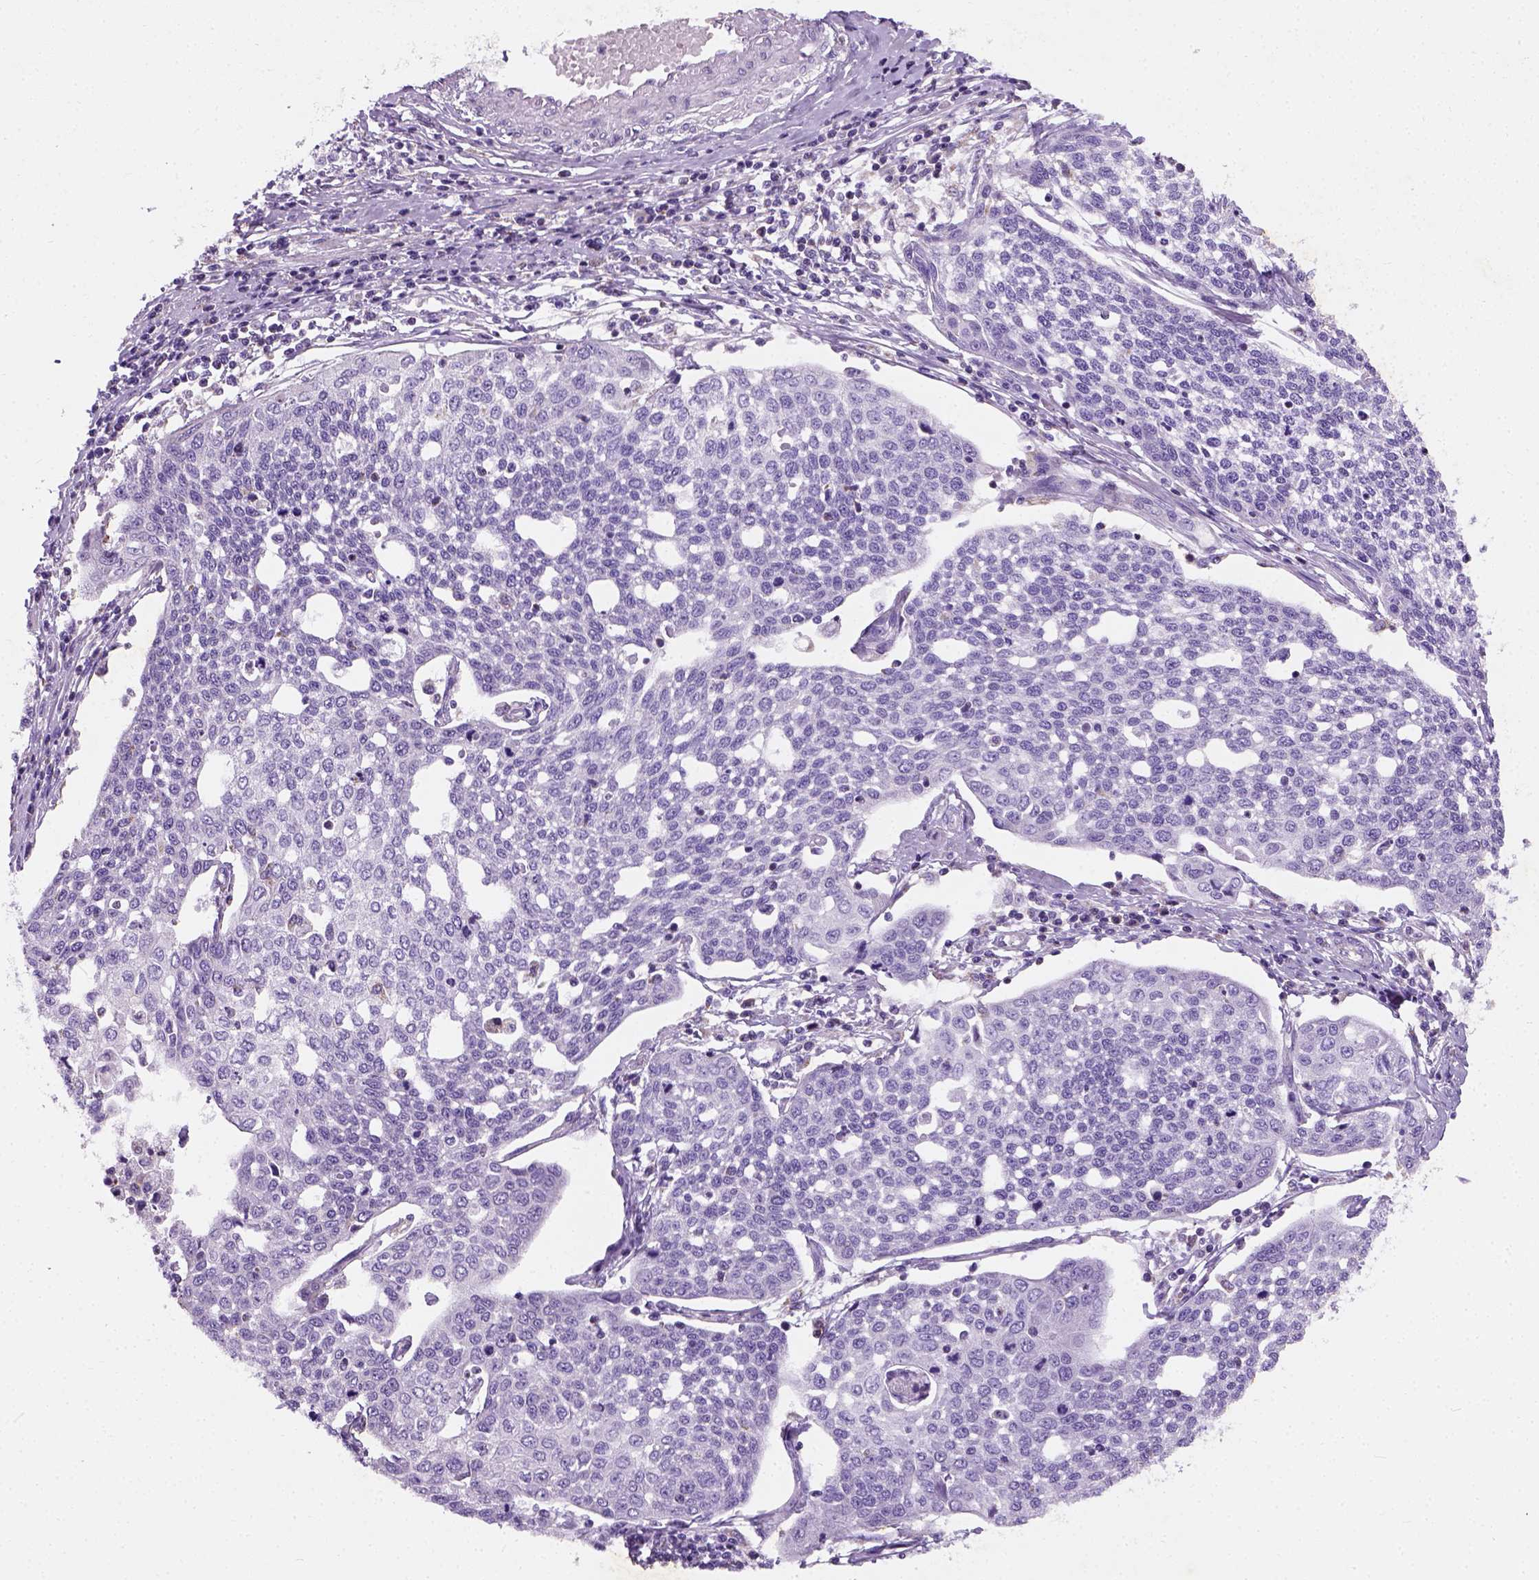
{"staining": {"intensity": "negative", "quantity": "none", "location": "none"}, "tissue": "cervical cancer", "cell_type": "Tumor cells", "image_type": "cancer", "snomed": [{"axis": "morphology", "description": "Squamous cell carcinoma, NOS"}, {"axis": "topography", "description": "Cervix"}], "caption": "Tumor cells are negative for brown protein staining in squamous cell carcinoma (cervical). (Stains: DAB immunohistochemistry with hematoxylin counter stain, Microscopy: brightfield microscopy at high magnification).", "gene": "CHODL", "patient": {"sex": "female", "age": 34}}